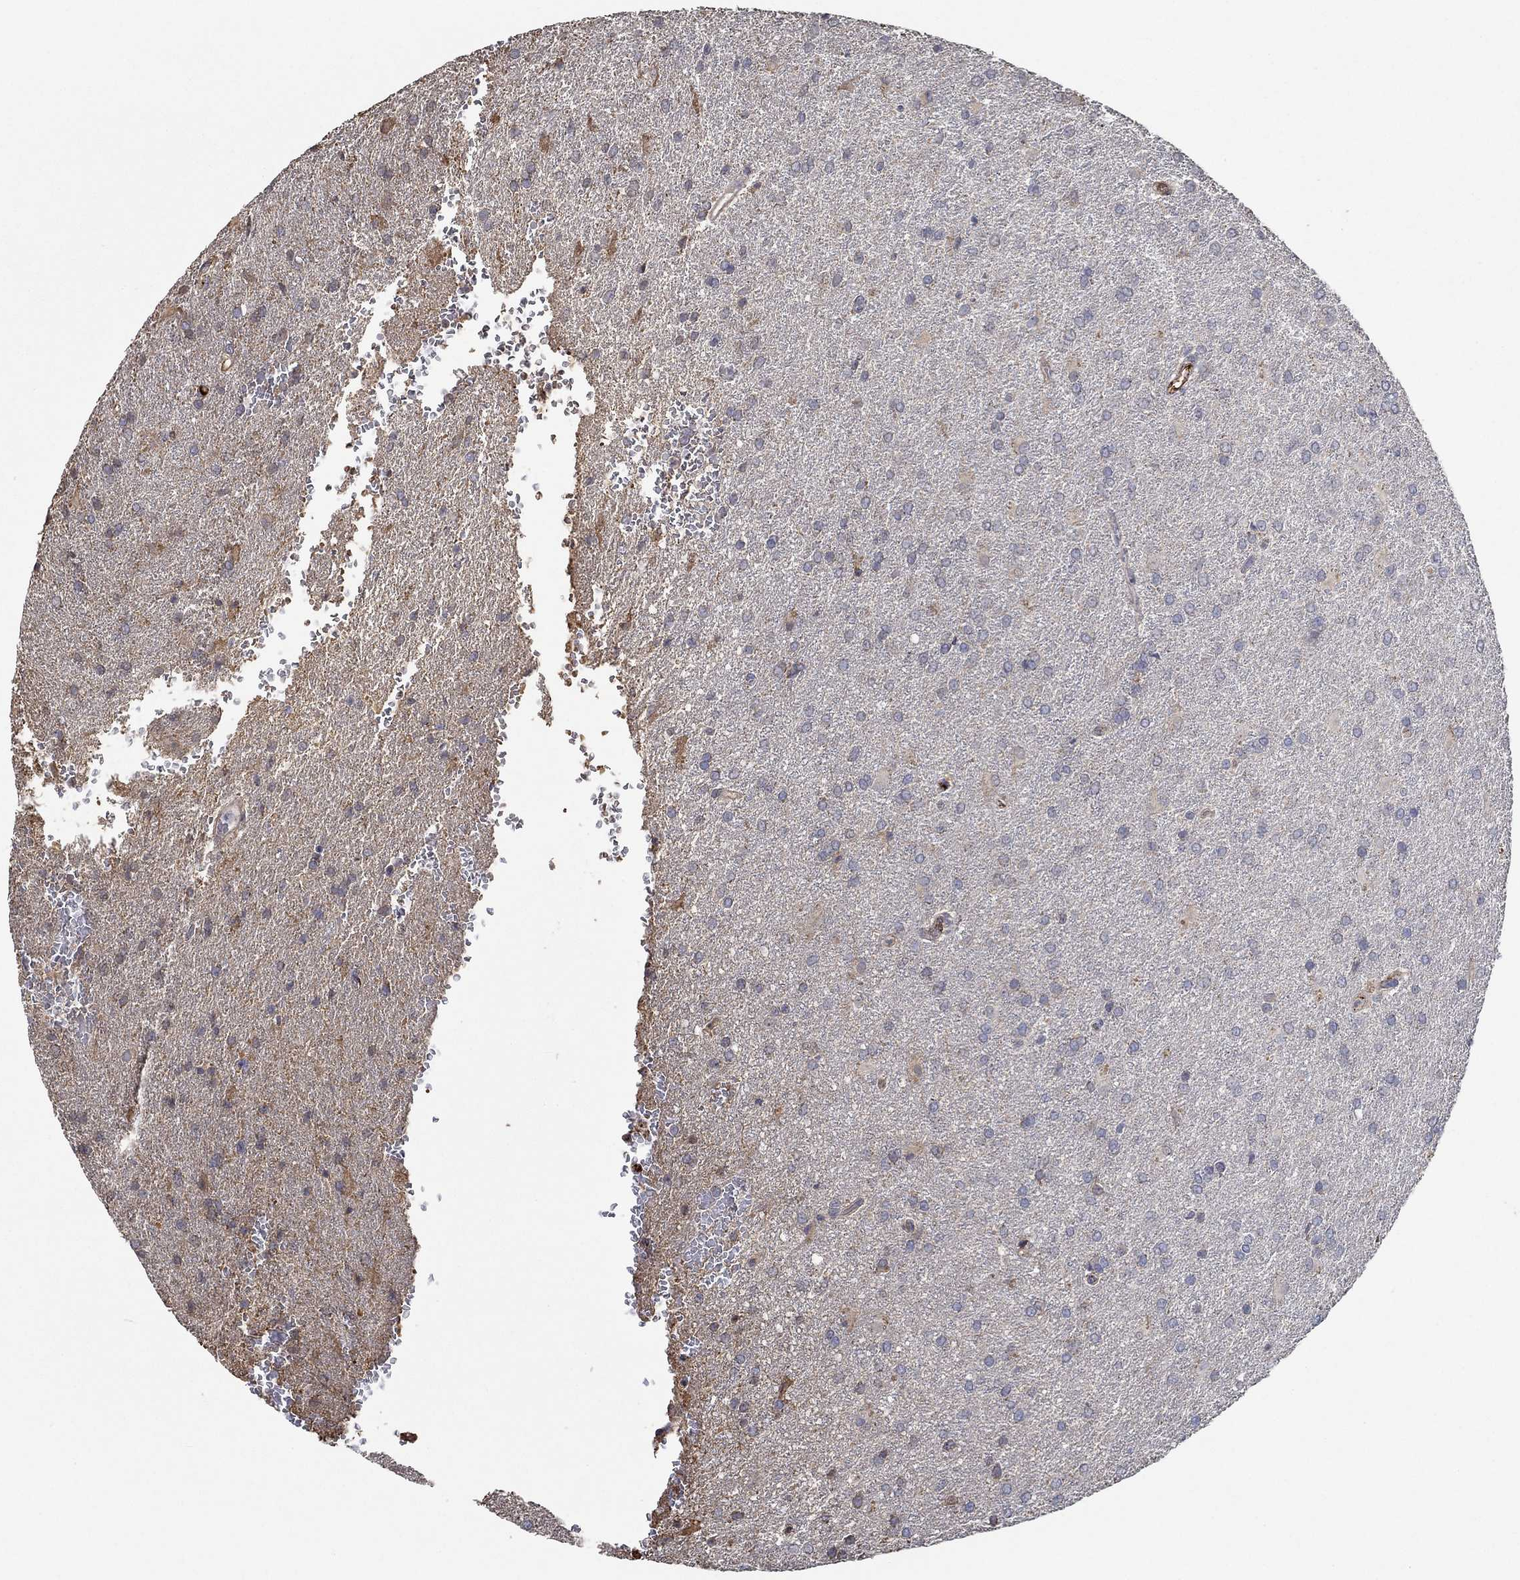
{"staining": {"intensity": "negative", "quantity": "none", "location": "none"}, "tissue": "glioma", "cell_type": "Tumor cells", "image_type": "cancer", "snomed": [{"axis": "morphology", "description": "Glioma, malignant, High grade"}, {"axis": "topography", "description": "Brain"}], "caption": "Image shows no significant protein expression in tumor cells of glioma.", "gene": "IL10", "patient": {"sex": "male", "age": 68}}